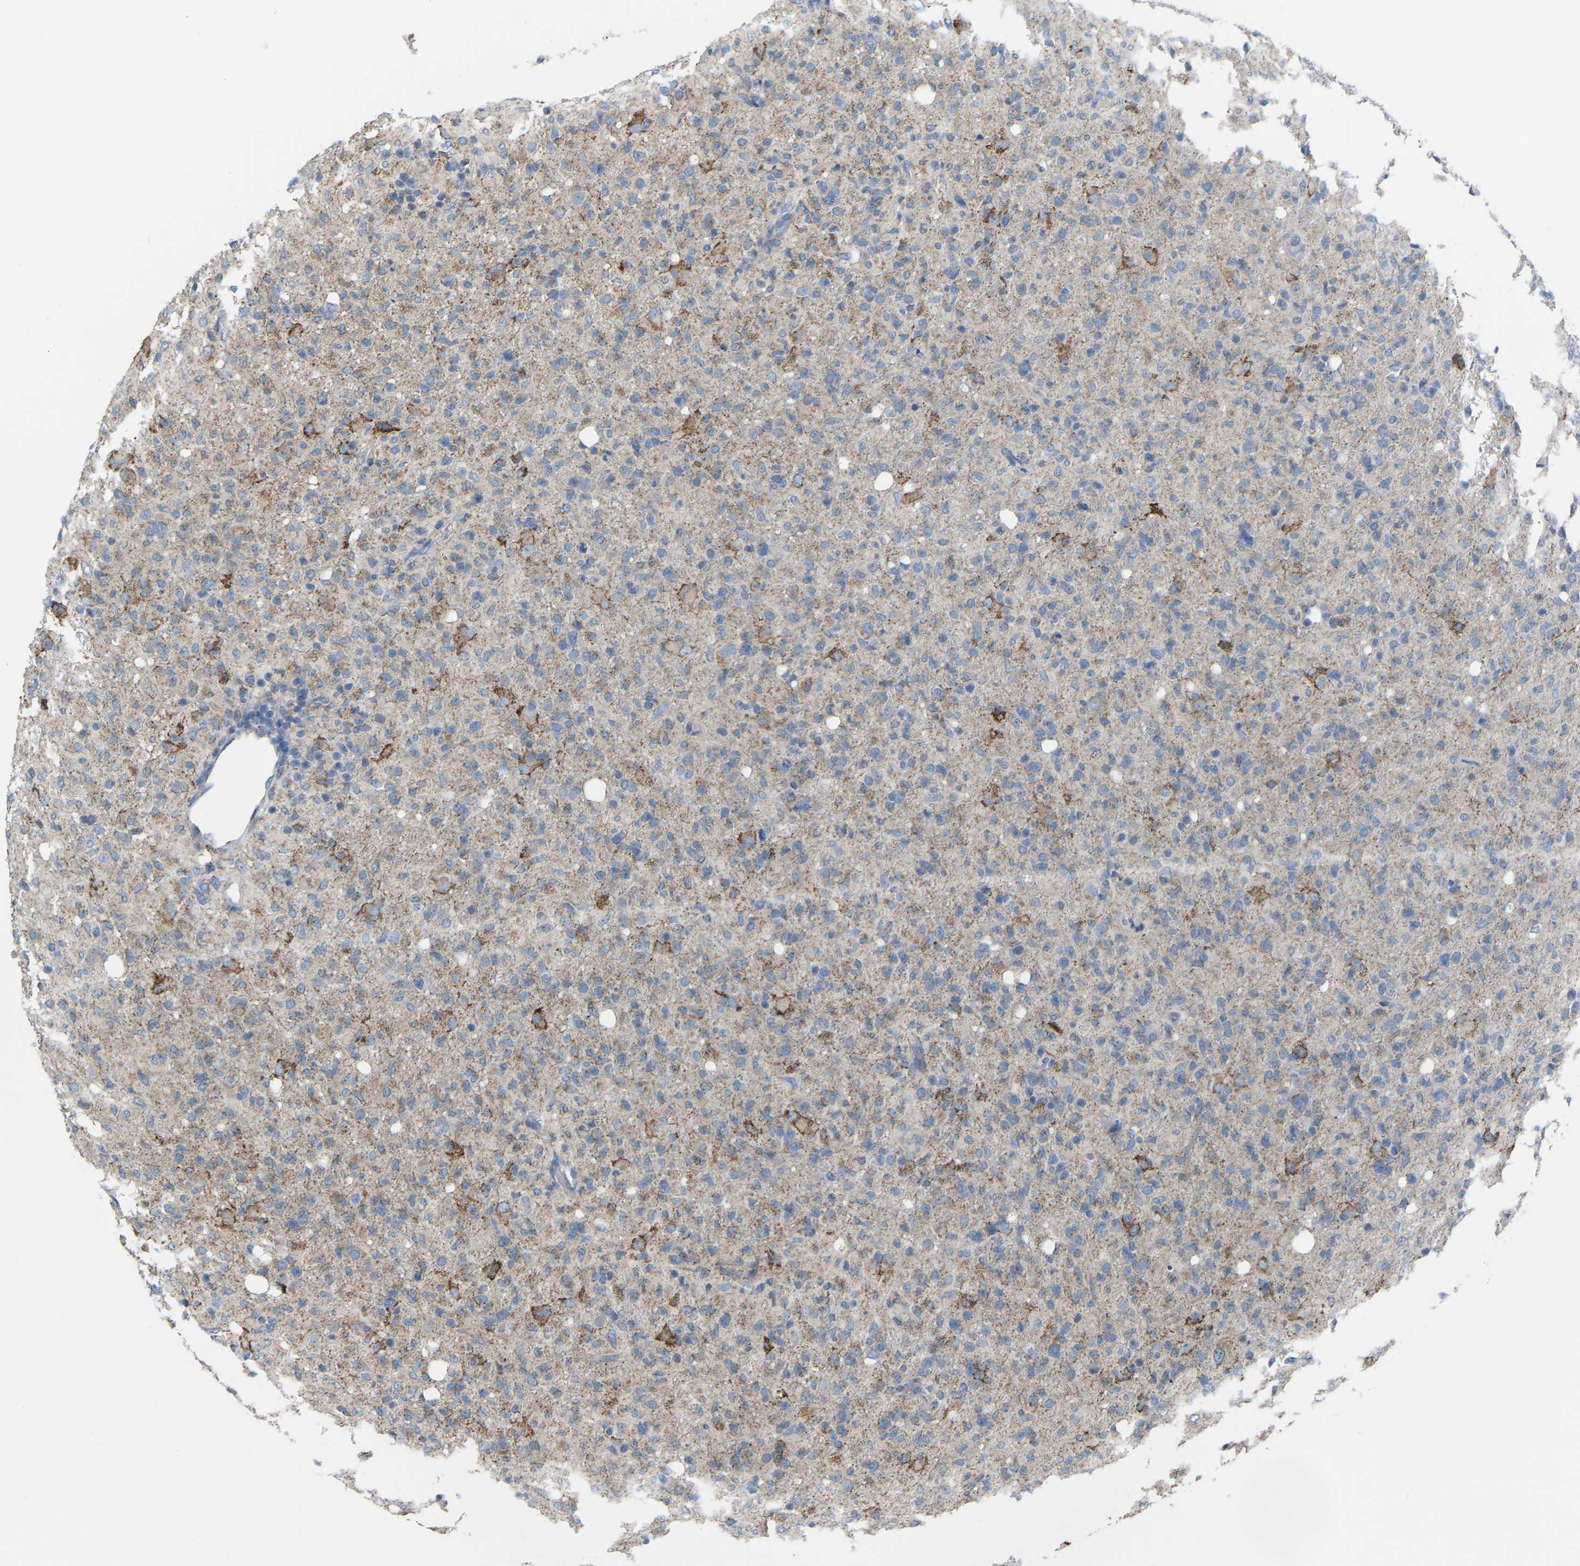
{"staining": {"intensity": "weak", "quantity": ">75%", "location": "cytoplasmic/membranous"}, "tissue": "glioma", "cell_type": "Tumor cells", "image_type": "cancer", "snomed": [{"axis": "morphology", "description": "Glioma, malignant, High grade"}, {"axis": "topography", "description": "Brain"}], "caption": "A brown stain highlights weak cytoplasmic/membranous staining of a protein in human malignant high-grade glioma tumor cells. (DAB IHC with brightfield microscopy, high magnification).", "gene": "BCL10", "patient": {"sex": "female", "age": 57}}